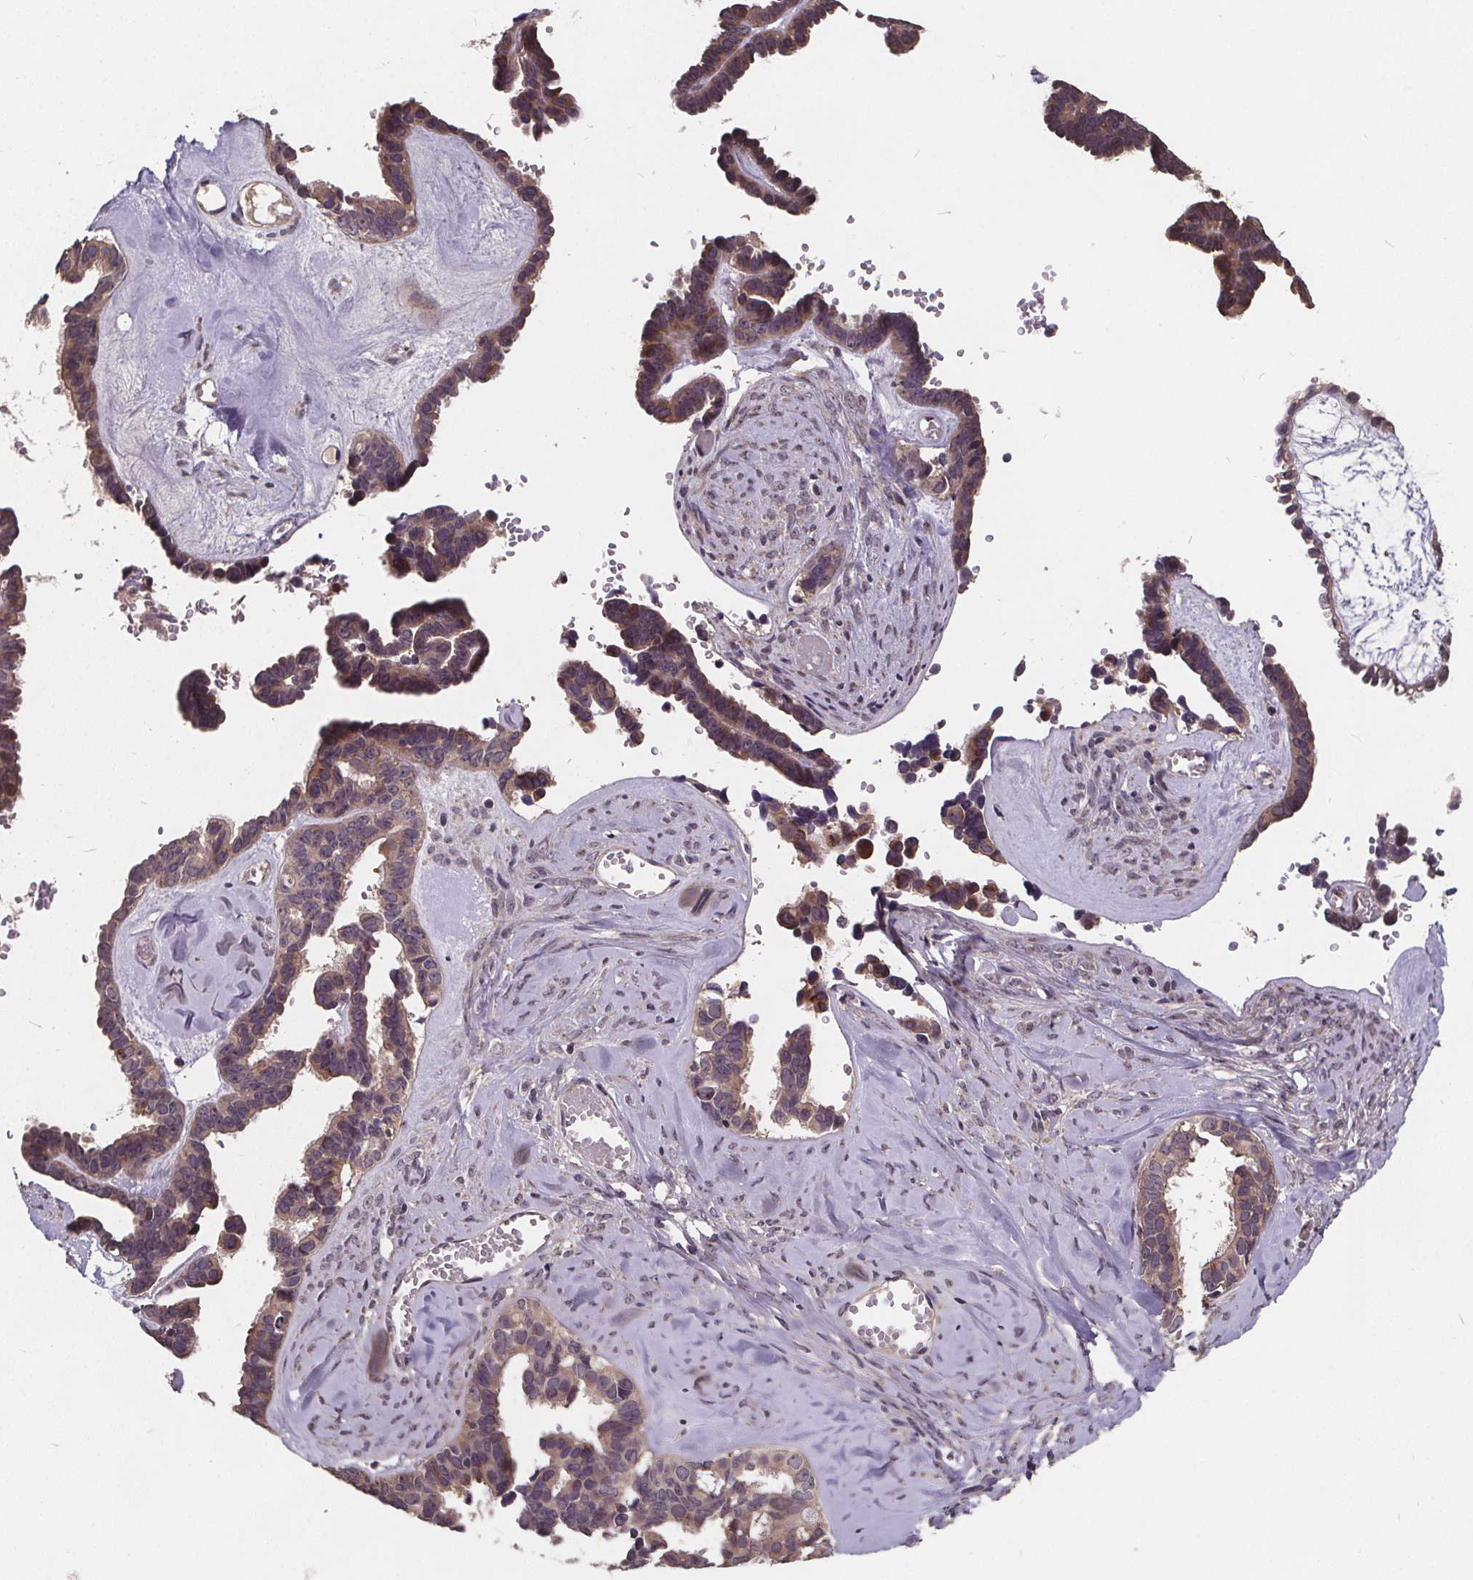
{"staining": {"intensity": "negative", "quantity": "none", "location": "none"}, "tissue": "ovarian cancer", "cell_type": "Tumor cells", "image_type": "cancer", "snomed": [{"axis": "morphology", "description": "Cystadenocarcinoma, serous, NOS"}, {"axis": "topography", "description": "Ovary"}], "caption": "Immunohistochemistry (IHC) histopathology image of serous cystadenocarcinoma (ovarian) stained for a protein (brown), which exhibits no positivity in tumor cells. (DAB immunohistochemistry visualized using brightfield microscopy, high magnification).", "gene": "USP9X", "patient": {"sex": "female", "age": 69}}